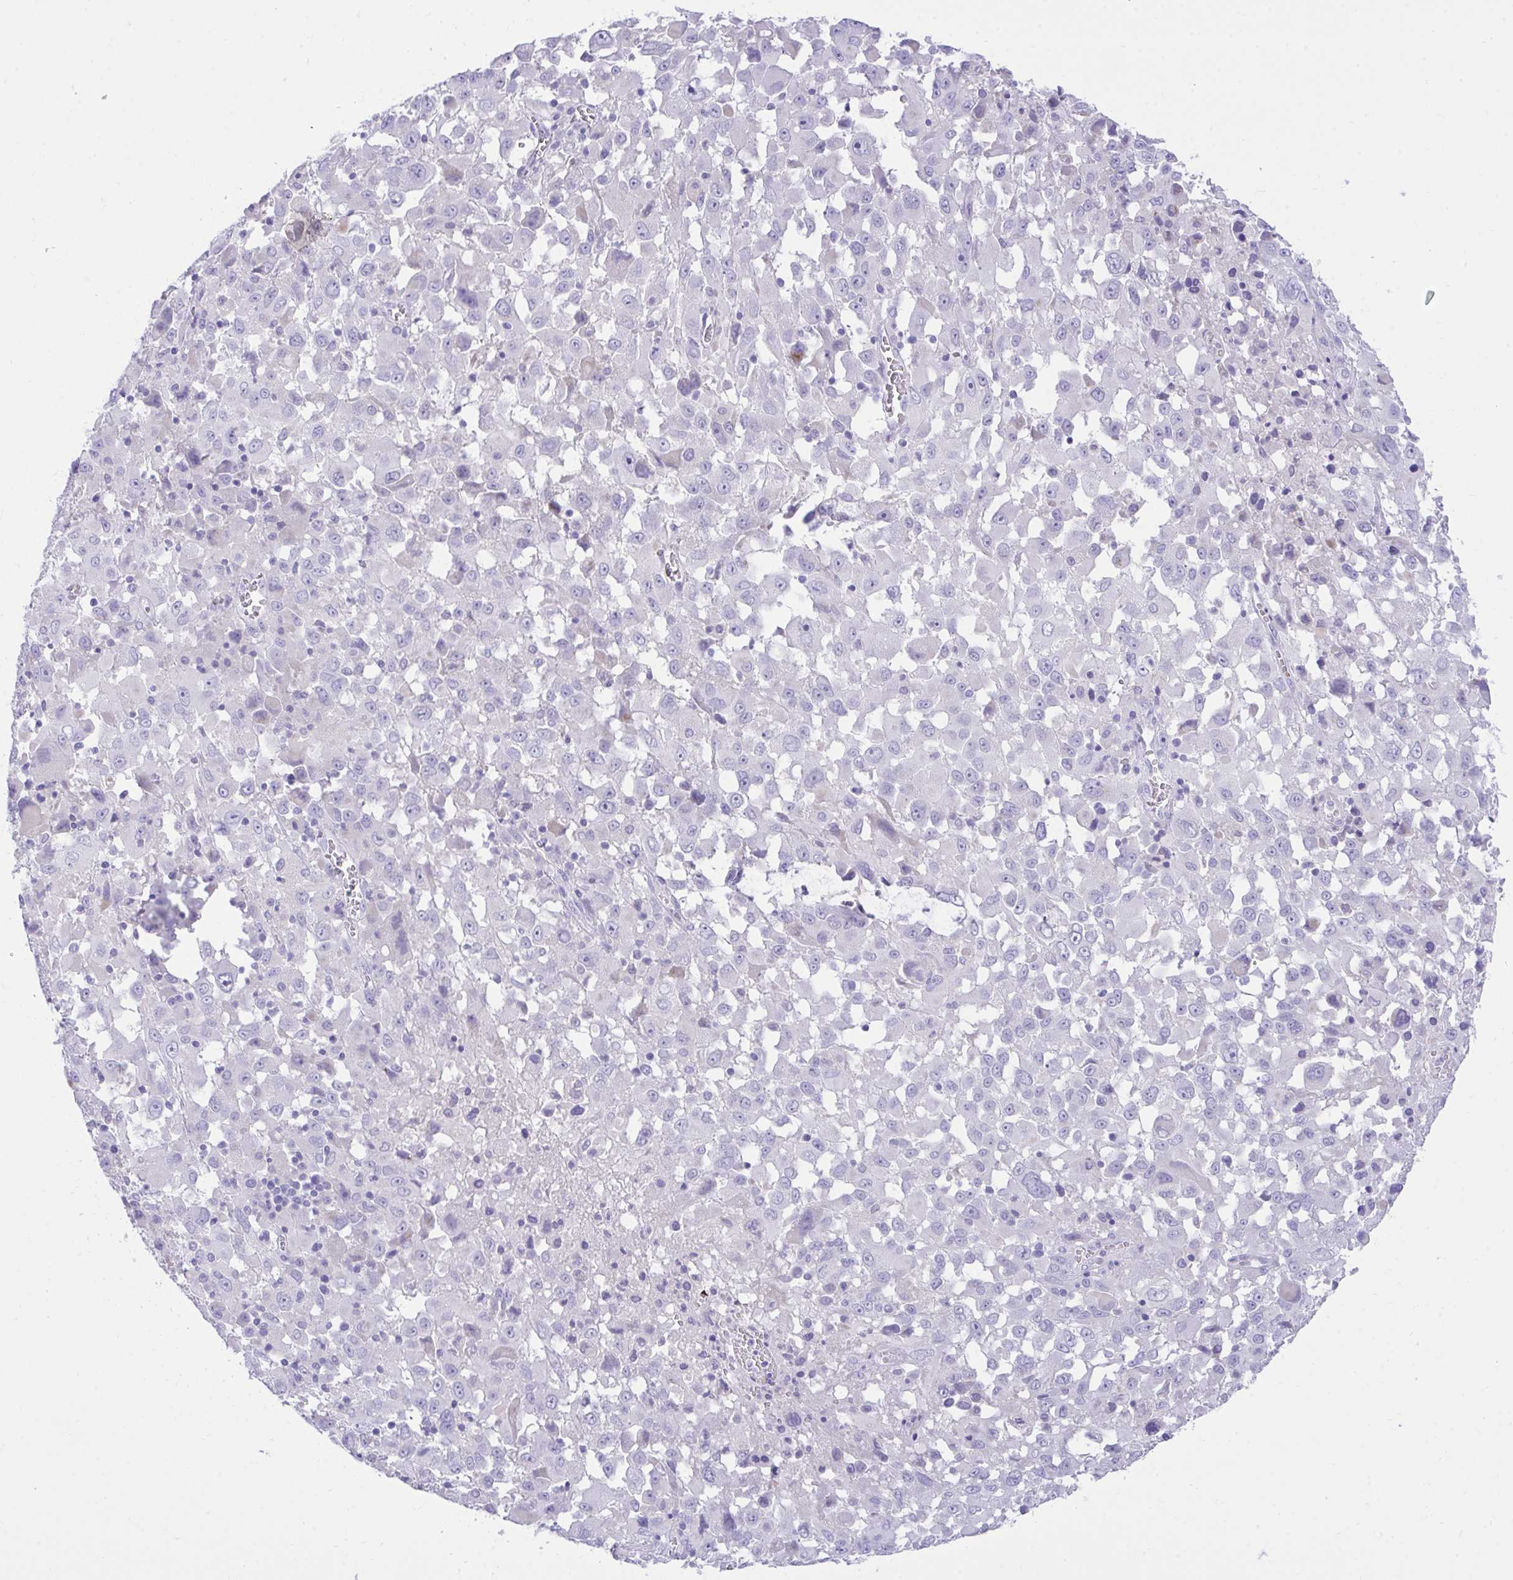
{"staining": {"intensity": "negative", "quantity": "none", "location": "none"}, "tissue": "melanoma", "cell_type": "Tumor cells", "image_type": "cancer", "snomed": [{"axis": "morphology", "description": "Malignant melanoma, Metastatic site"}, {"axis": "topography", "description": "Soft tissue"}], "caption": "DAB (3,3'-diaminobenzidine) immunohistochemical staining of human melanoma exhibits no significant staining in tumor cells.", "gene": "PLEKHH1", "patient": {"sex": "male", "age": 50}}